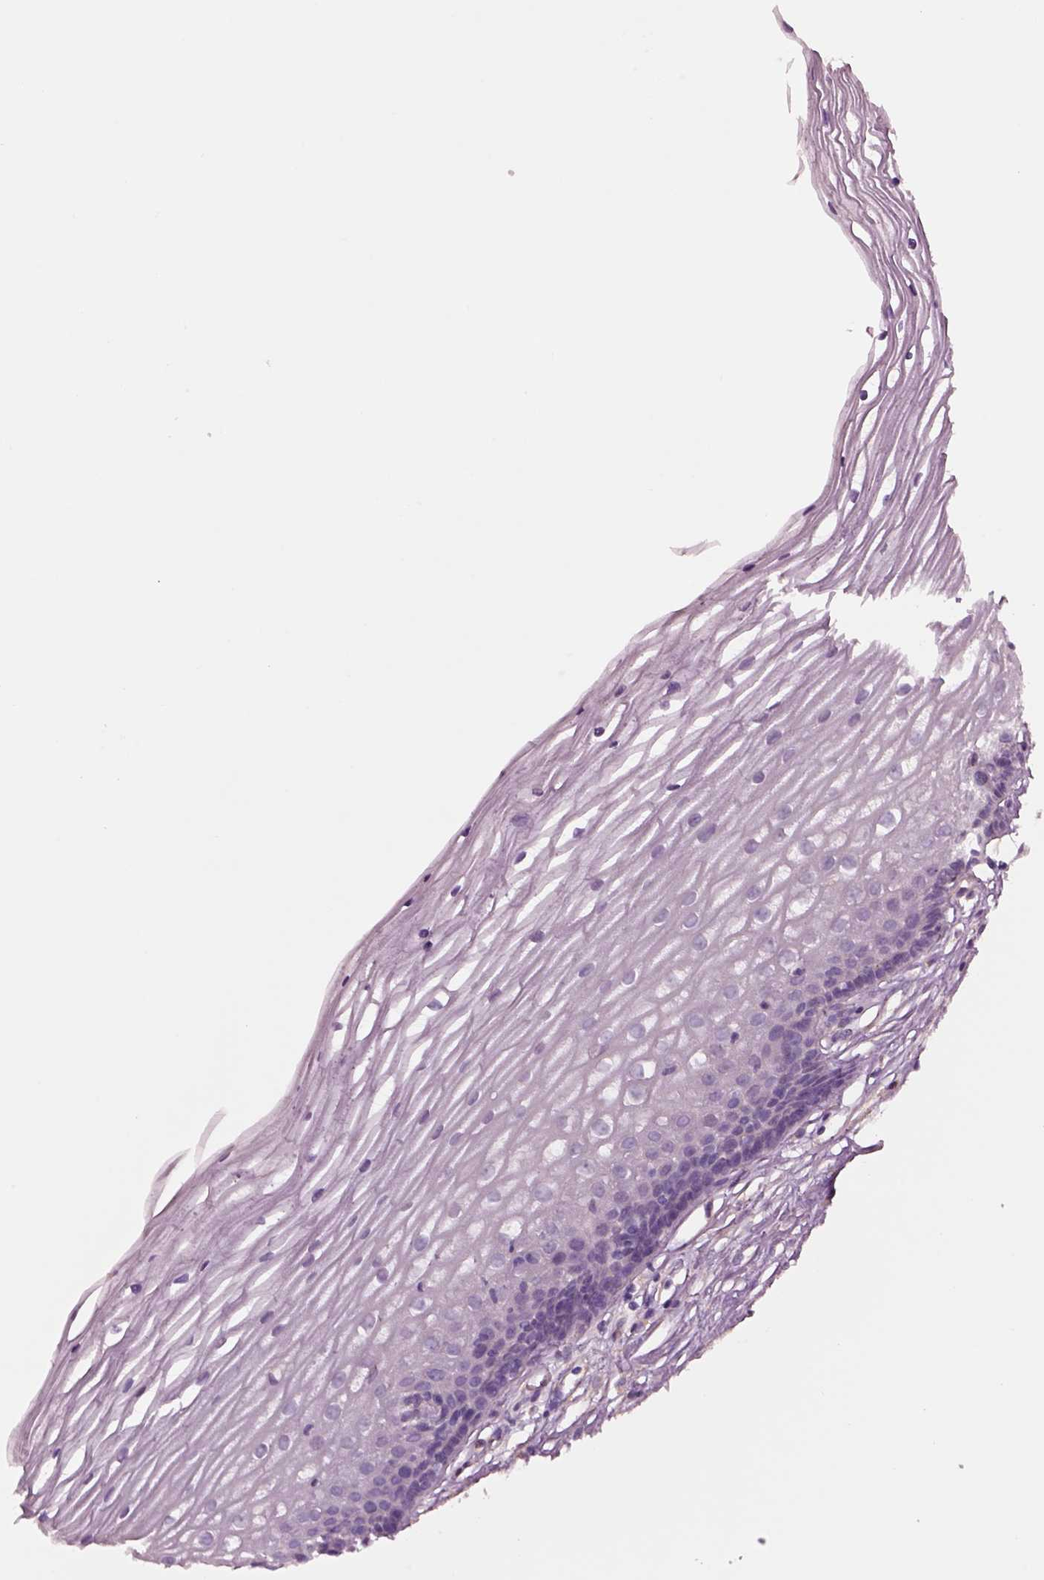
{"staining": {"intensity": "negative", "quantity": "none", "location": "none"}, "tissue": "cervix", "cell_type": "Glandular cells", "image_type": "normal", "snomed": [{"axis": "morphology", "description": "Normal tissue, NOS"}, {"axis": "topography", "description": "Cervix"}], "caption": "High magnification brightfield microscopy of normal cervix stained with DAB (brown) and counterstained with hematoxylin (blue): glandular cells show no significant positivity. The staining was performed using DAB to visualize the protein expression in brown, while the nuclei were stained in blue with hematoxylin (Magnification: 20x).", "gene": "HTR1B", "patient": {"sex": "female", "age": 40}}